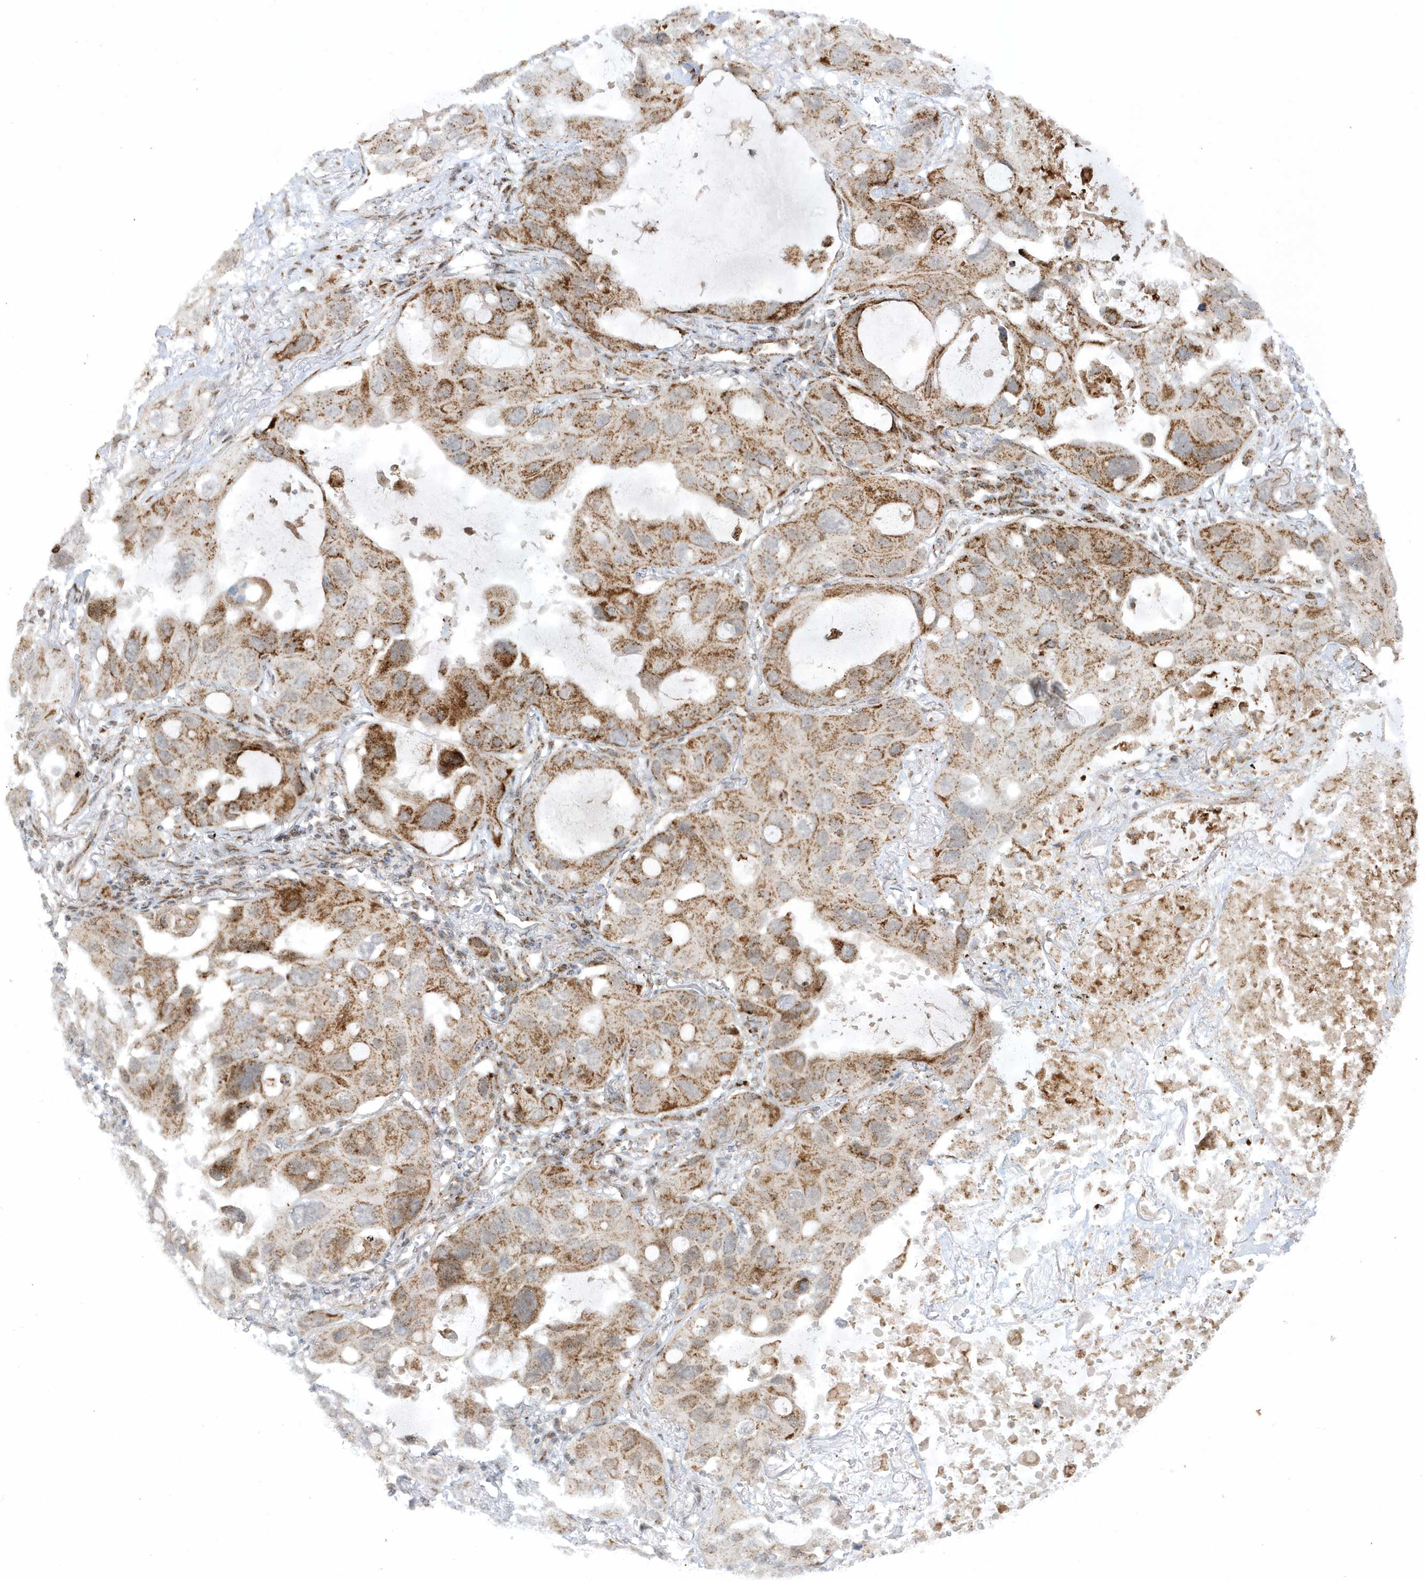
{"staining": {"intensity": "strong", "quantity": ">75%", "location": "cytoplasmic/membranous"}, "tissue": "lung cancer", "cell_type": "Tumor cells", "image_type": "cancer", "snomed": [{"axis": "morphology", "description": "Squamous cell carcinoma, NOS"}, {"axis": "topography", "description": "Lung"}], "caption": "This photomicrograph reveals IHC staining of human lung cancer, with high strong cytoplasmic/membranous positivity in approximately >75% of tumor cells.", "gene": "CRY2", "patient": {"sex": "female", "age": 73}}